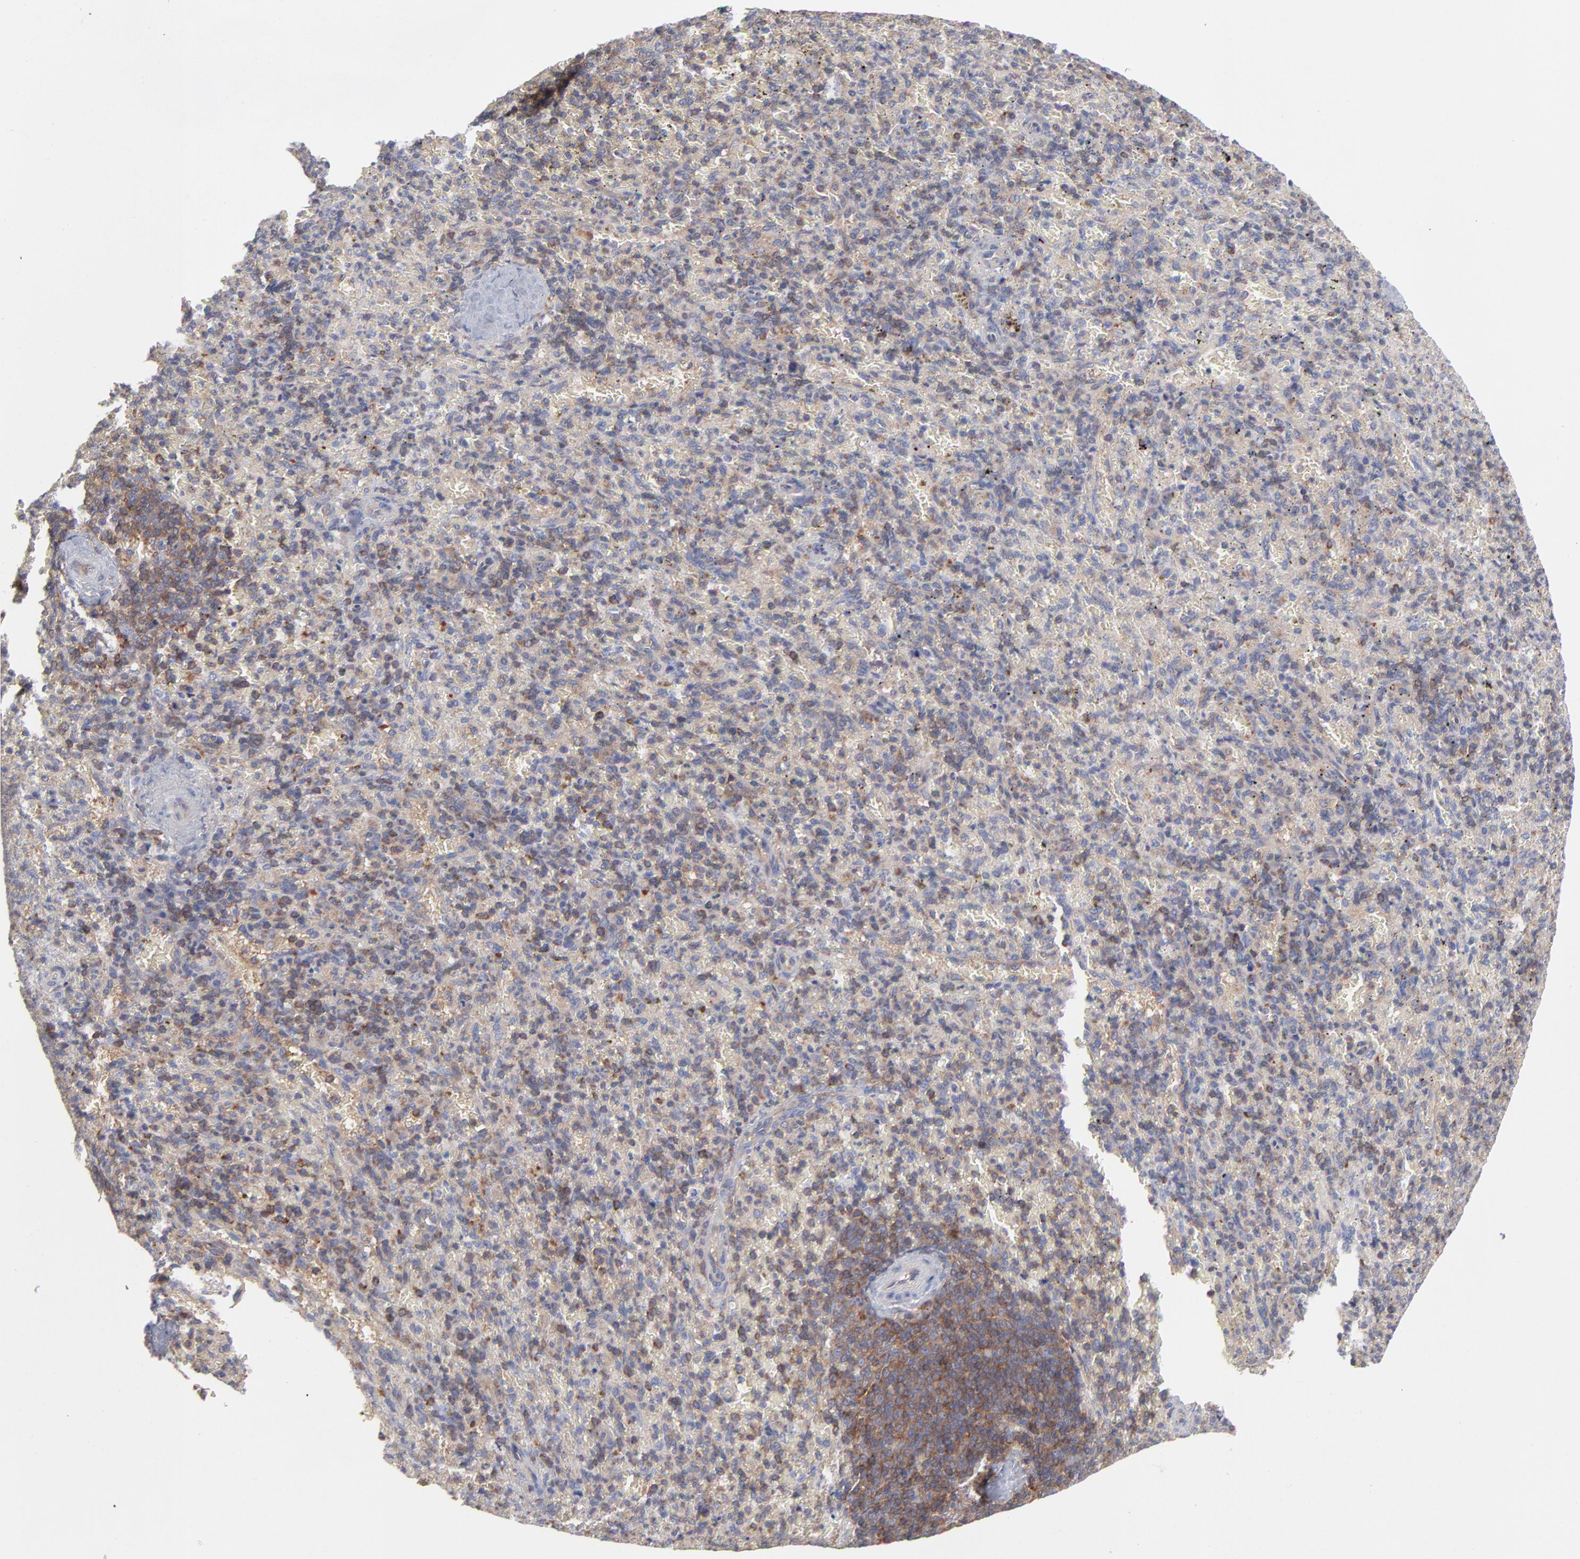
{"staining": {"intensity": "weak", "quantity": "25%-75%", "location": "cytoplasmic/membranous"}, "tissue": "spleen", "cell_type": "Cells in red pulp", "image_type": "normal", "snomed": [{"axis": "morphology", "description": "Normal tissue, NOS"}, {"axis": "topography", "description": "Spleen"}], "caption": "This image reveals immunohistochemistry staining of unremarkable human spleen, with low weak cytoplasmic/membranous expression in about 25%-75% of cells in red pulp.", "gene": "NFKBIA", "patient": {"sex": "female", "age": 43}}